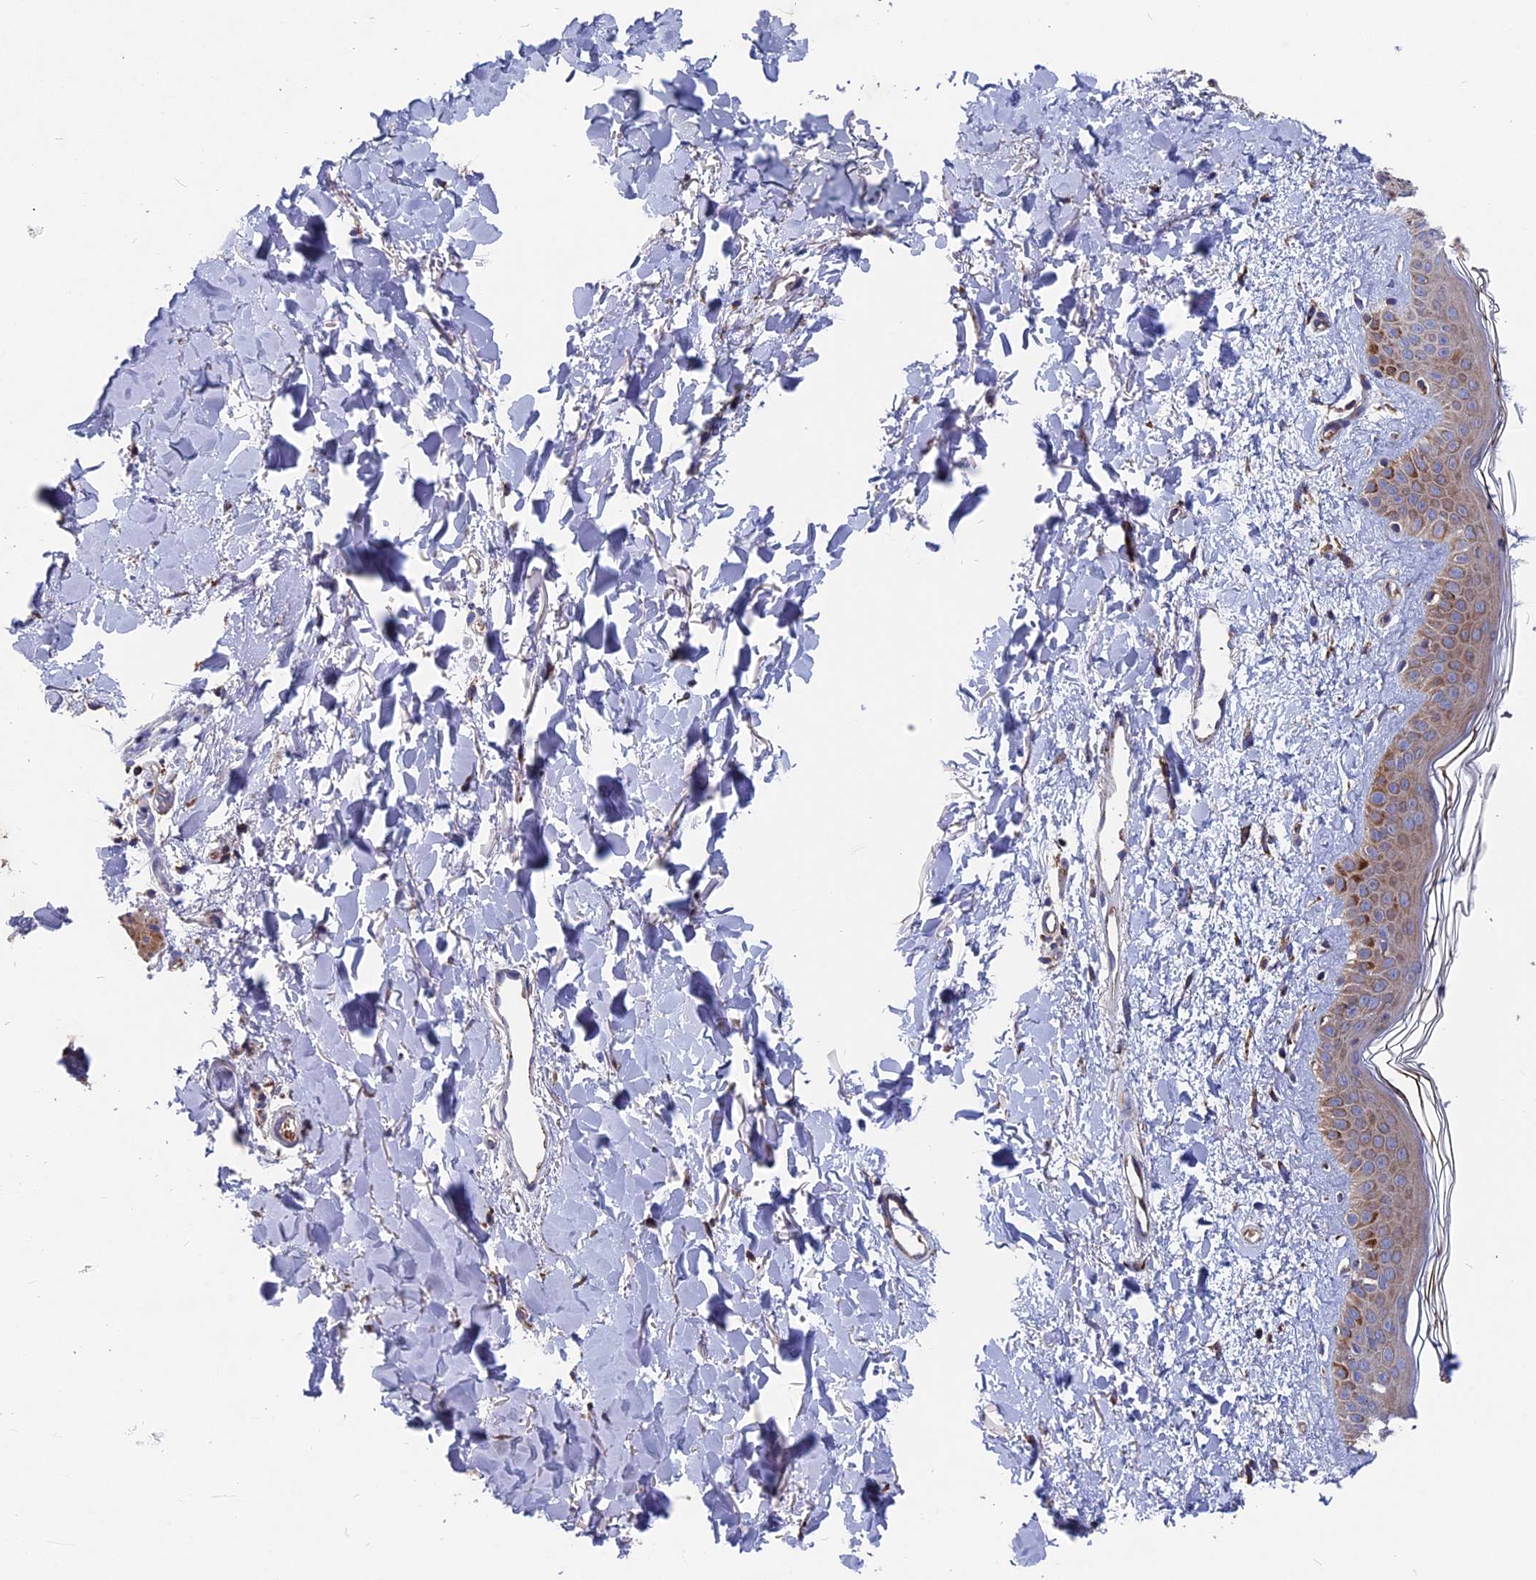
{"staining": {"intensity": "moderate", "quantity": ">75%", "location": "cytoplasmic/membranous"}, "tissue": "skin", "cell_type": "Fibroblasts", "image_type": "normal", "snomed": [{"axis": "morphology", "description": "Normal tissue, NOS"}, {"axis": "topography", "description": "Skin"}], "caption": "DAB immunohistochemical staining of normal skin exhibits moderate cytoplasmic/membranous protein positivity in about >75% of fibroblasts. The staining was performed using DAB (3,3'-diaminobenzidine) to visualize the protein expression in brown, while the nuclei were stained in blue with hematoxylin (Magnification: 20x).", "gene": "TGFA", "patient": {"sex": "female", "age": 58}}